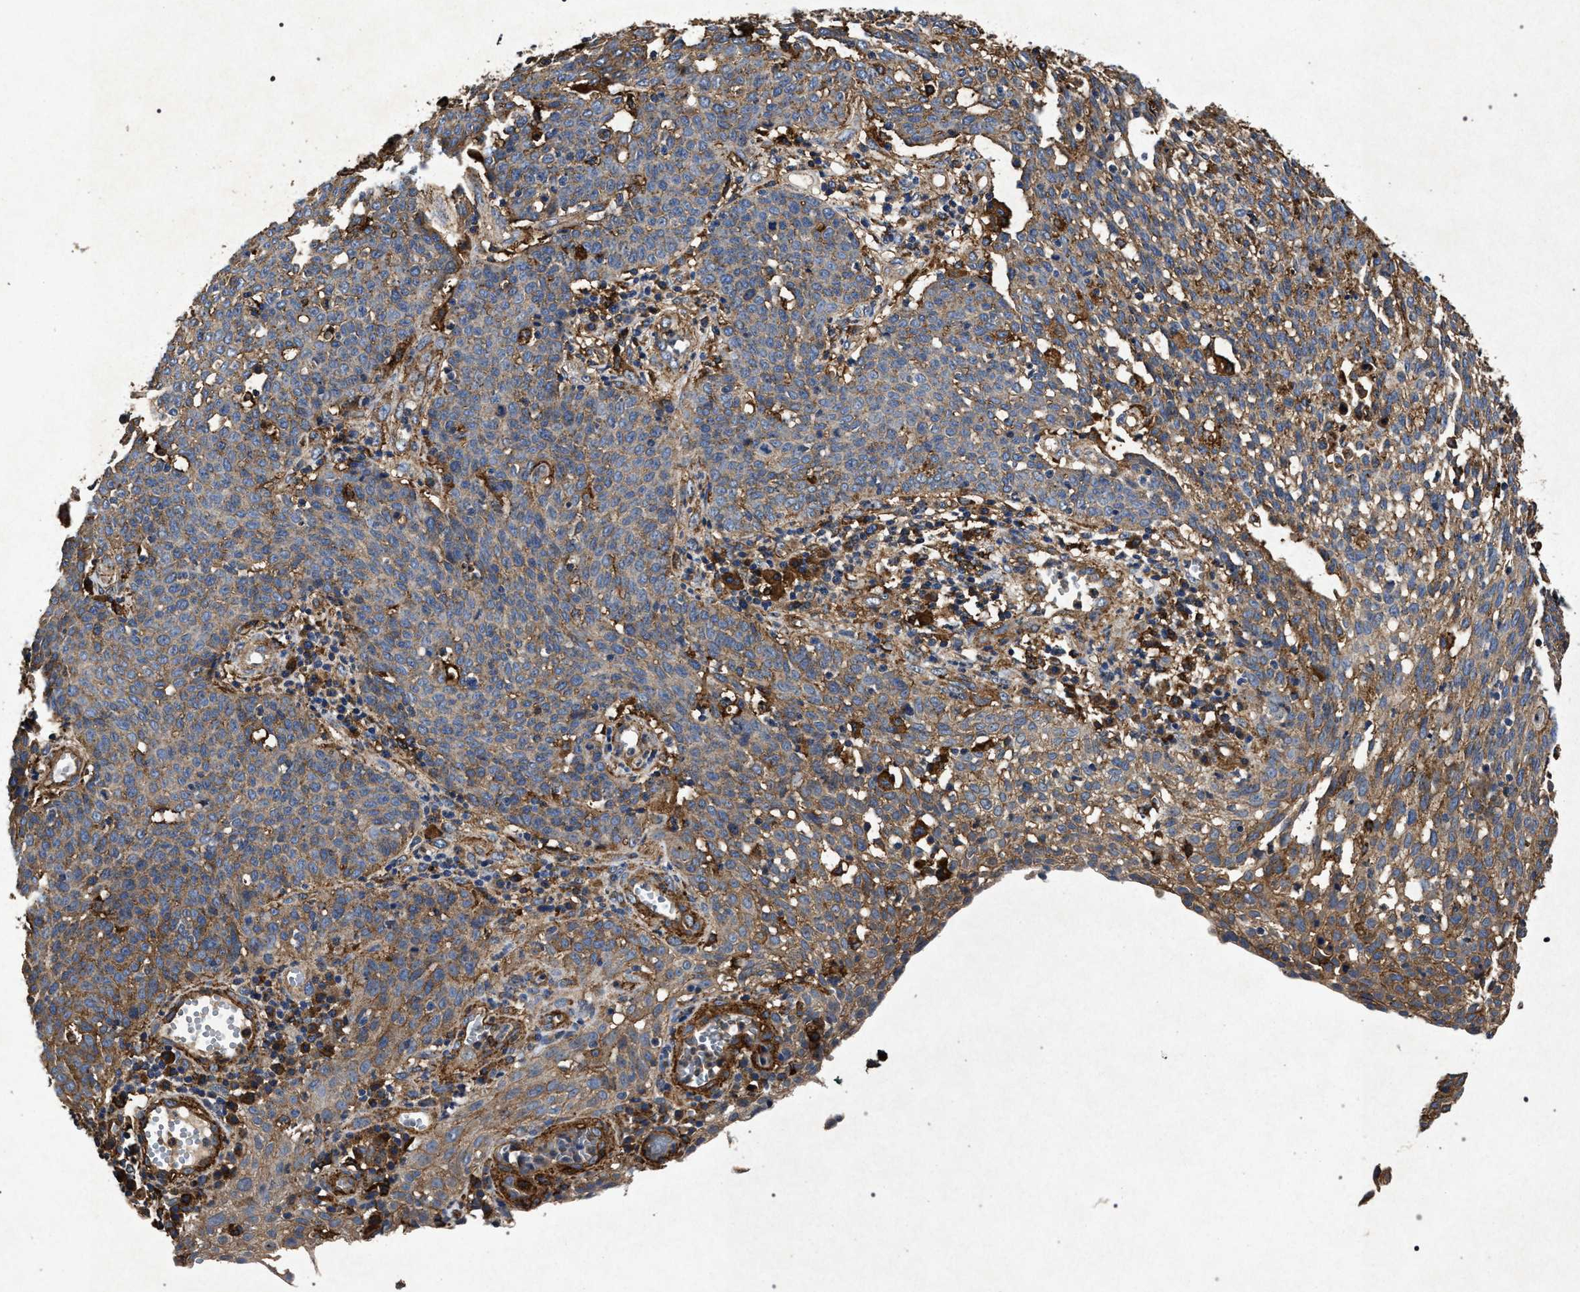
{"staining": {"intensity": "moderate", "quantity": "25%-75%", "location": "cytoplasmic/membranous"}, "tissue": "cervical cancer", "cell_type": "Tumor cells", "image_type": "cancer", "snomed": [{"axis": "morphology", "description": "Squamous cell carcinoma, NOS"}, {"axis": "topography", "description": "Cervix"}], "caption": "High-magnification brightfield microscopy of cervical cancer (squamous cell carcinoma) stained with DAB (3,3'-diaminobenzidine) (brown) and counterstained with hematoxylin (blue). tumor cells exhibit moderate cytoplasmic/membranous expression is seen in approximately25%-75% of cells.", "gene": "MARCKS", "patient": {"sex": "female", "age": 34}}